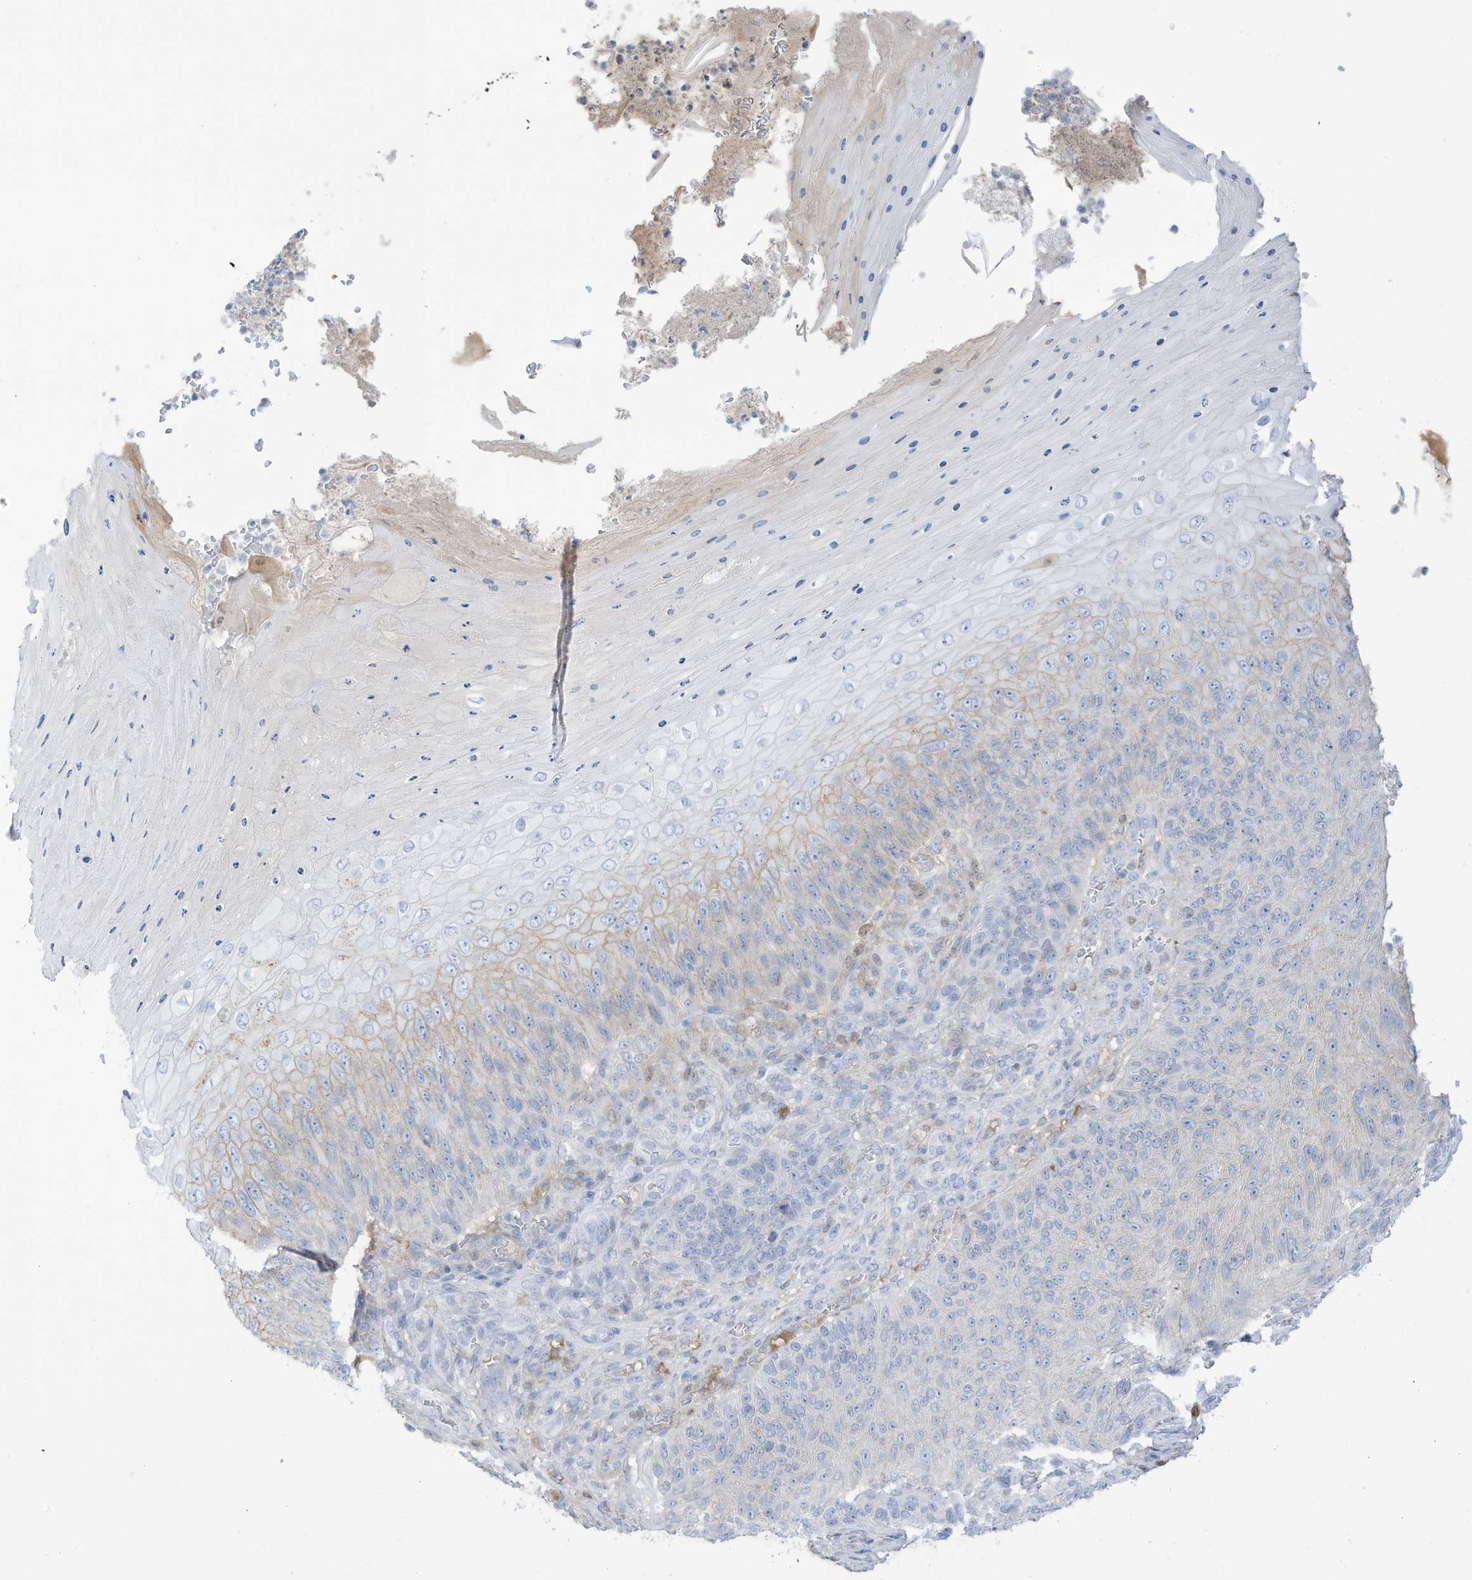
{"staining": {"intensity": "negative", "quantity": "none", "location": "none"}, "tissue": "skin cancer", "cell_type": "Tumor cells", "image_type": "cancer", "snomed": [{"axis": "morphology", "description": "Squamous cell carcinoma, NOS"}, {"axis": "topography", "description": "Skin"}], "caption": "Immunohistochemical staining of skin cancer (squamous cell carcinoma) displays no significant staining in tumor cells. (Stains: DAB (3,3'-diaminobenzidine) immunohistochemistry with hematoxylin counter stain, Microscopy: brightfield microscopy at high magnification).", "gene": "HSD17B13", "patient": {"sex": "female", "age": 88}}